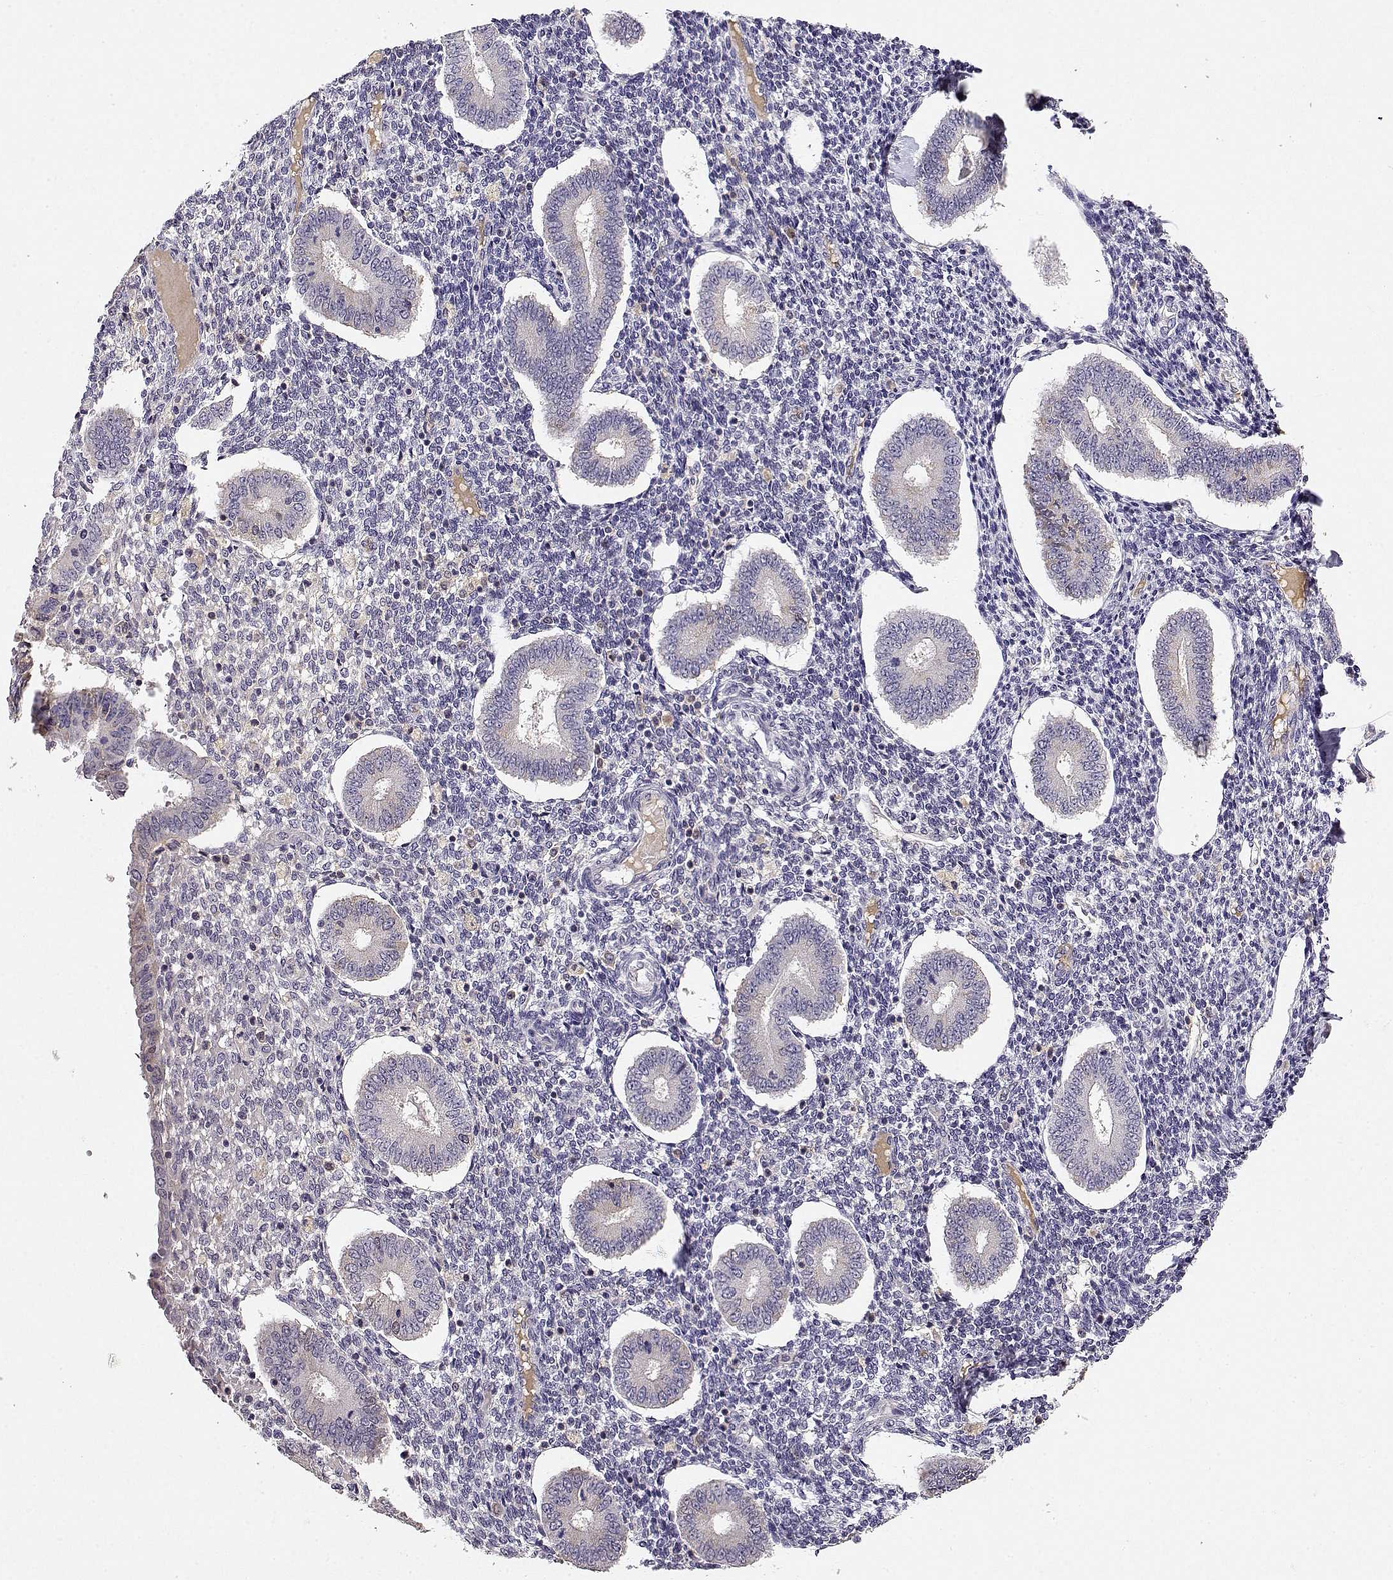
{"staining": {"intensity": "negative", "quantity": "none", "location": "none"}, "tissue": "endometrium", "cell_type": "Cells in endometrial stroma", "image_type": "normal", "snomed": [{"axis": "morphology", "description": "Normal tissue, NOS"}, {"axis": "topography", "description": "Endometrium"}], "caption": "IHC micrograph of normal human endometrium stained for a protein (brown), which displays no expression in cells in endometrial stroma. Nuclei are stained in blue.", "gene": "TACR1", "patient": {"sex": "female", "age": 40}}